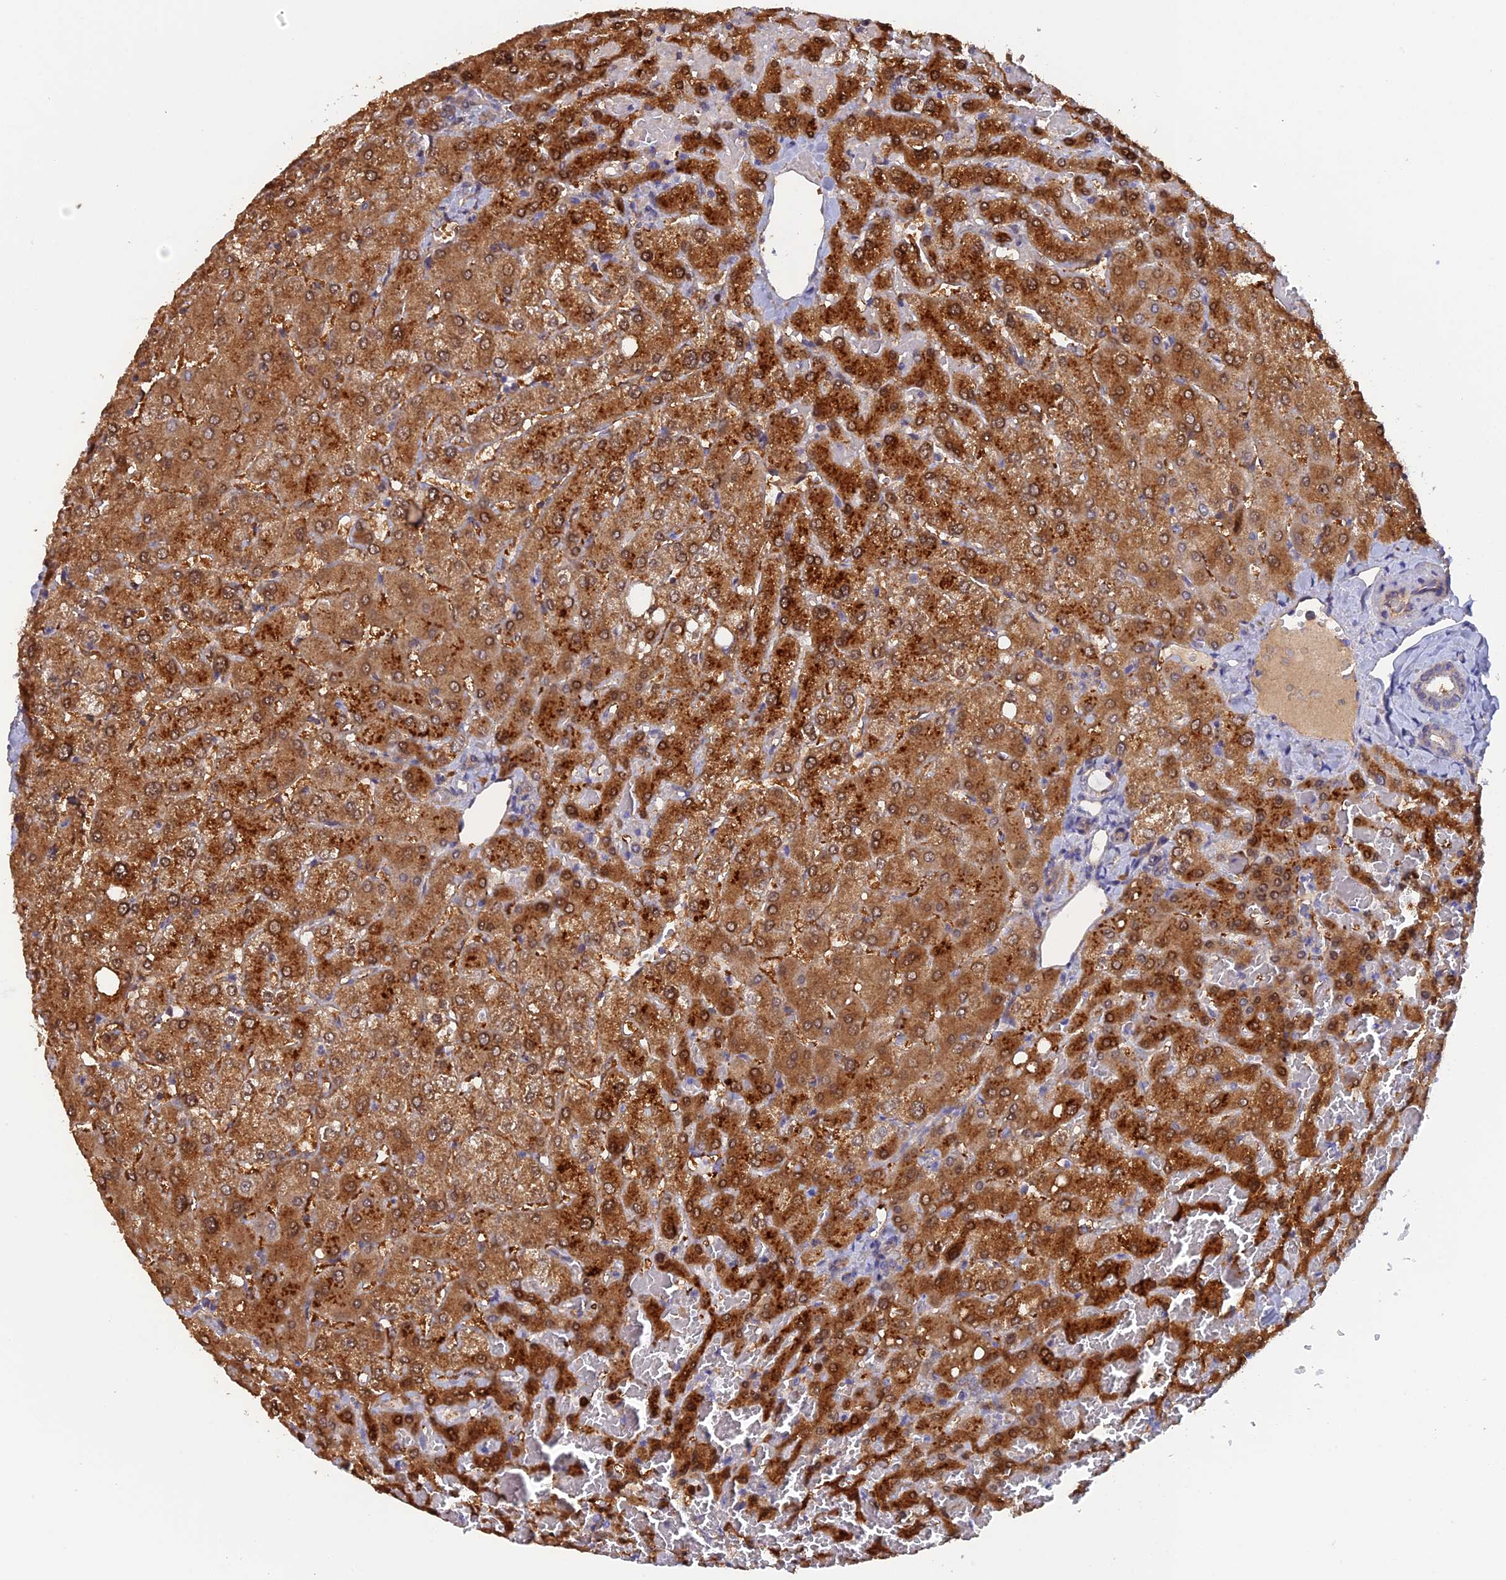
{"staining": {"intensity": "negative", "quantity": "none", "location": "none"}, "tissue": "liver", "cell_type": "Cholangiocytes", "image_type": "normal", "snomed": [{"axis": "morphology", "description": "Normal tissue, NOS"}, {"axis": "topography", "description": "Liver"}], "caption": "Protein analysis of normal liver demonstrates no significant positivity in cholangiocytes.", "gene": "FZR1", "patient": {"sex": "female", "age": 54}}